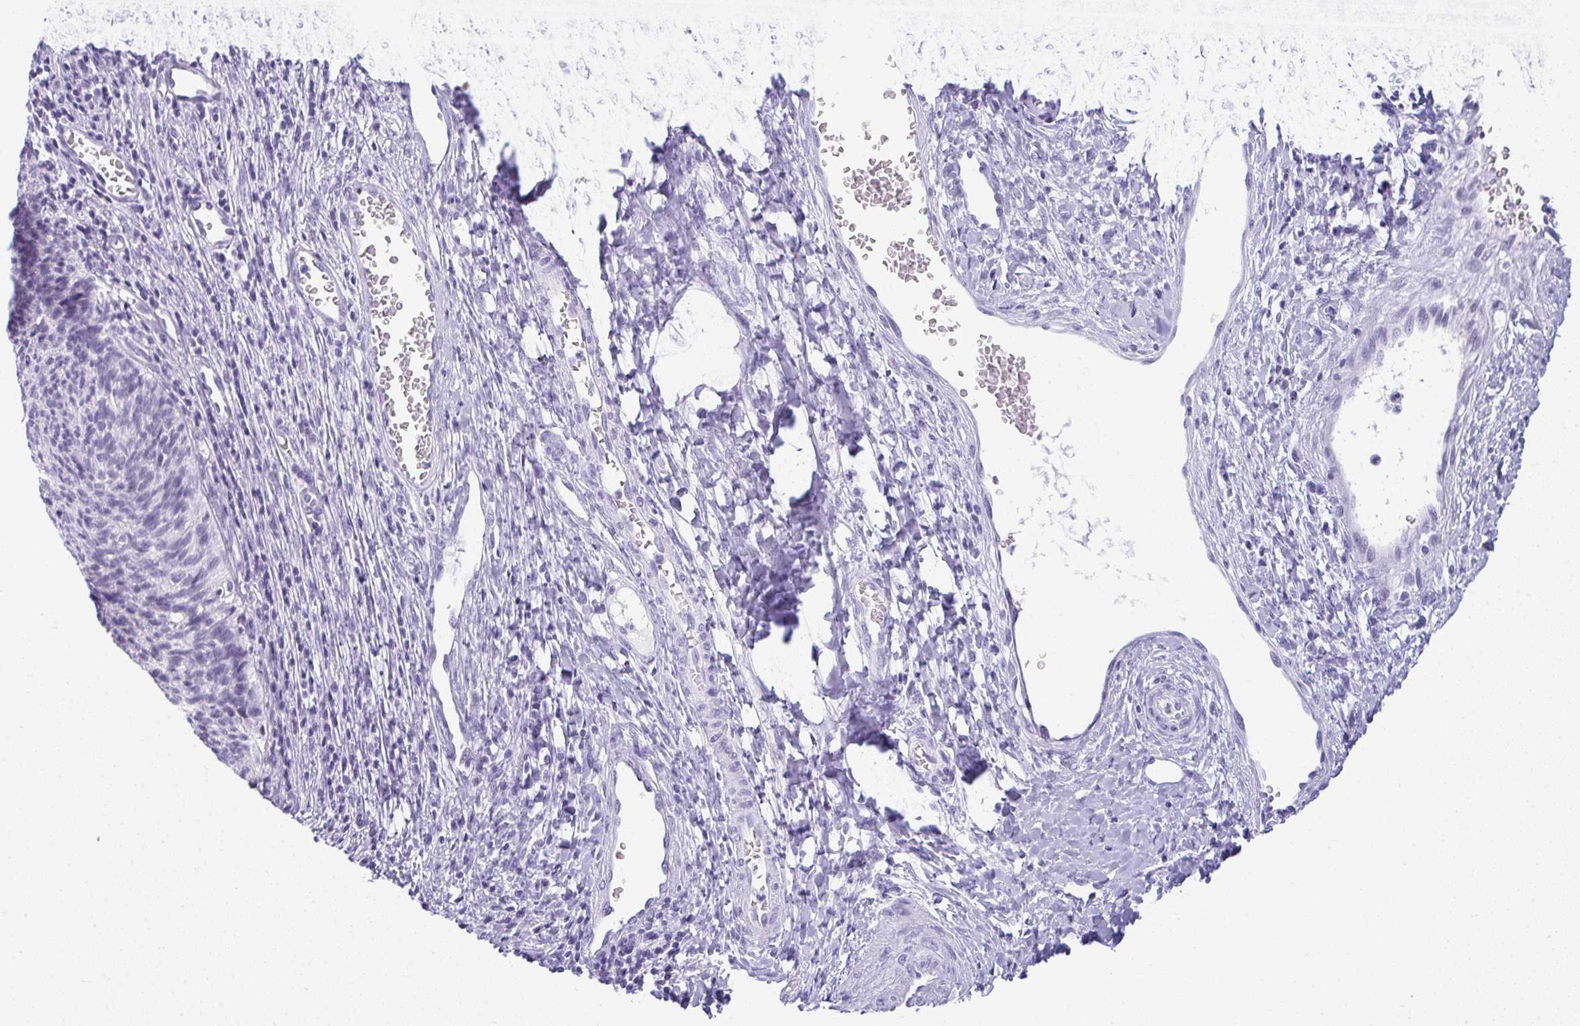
{"staining": {"intensity": "negative", "quantity": "none", "location": "none"}, "tissue": "cervical cancer", "cell_type": "Tumor cells", "image_type": "cancer", "snomed": [{"axis": "morphology", "description": "Squamous cell carcinoma, NOS"}, {"axis": "topography", "description": "Cervix"}], "caption": "IHC of cervical cancer (squamous cell carcinoma) exhibits no expression in tumor cells.", "gene": "PLA2G1B", "patient": {"sex": "female", "age": 49}}